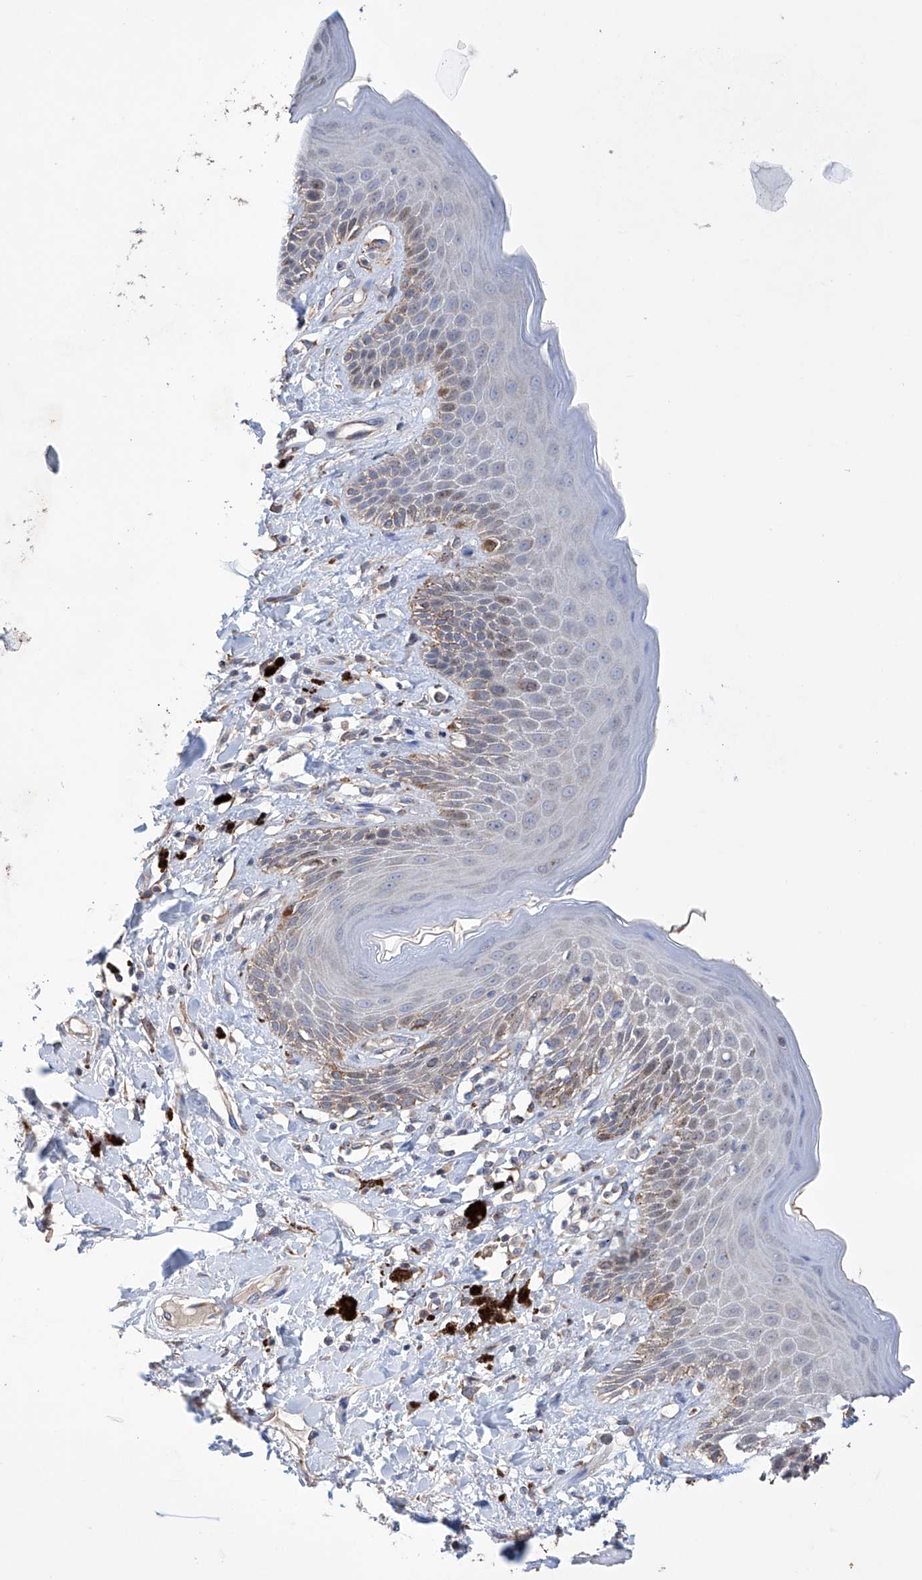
{"staining": {"intensity": "moderate", "quantity": "<25%", "location": "cytoplasmic/membranous"}, "tissue": "skin", "cell_type": "Epidermal cells", "image_type": "normal", "snomed": [{"axis": "morphology", "description": "Normal tissue, NOS"}, {"axis": "topography", "description": "Anal"}], "caption": "Immunohistochemical staining of benign skin shows moderate cytoplasmic/membranous protein expression in approximately <25% of epidermal cells. Ihc stains the protein of interest in brown and the nuclei are stained blue.", "gene": "AFG1L", "patient": {"sex": "female", "age": 78}}